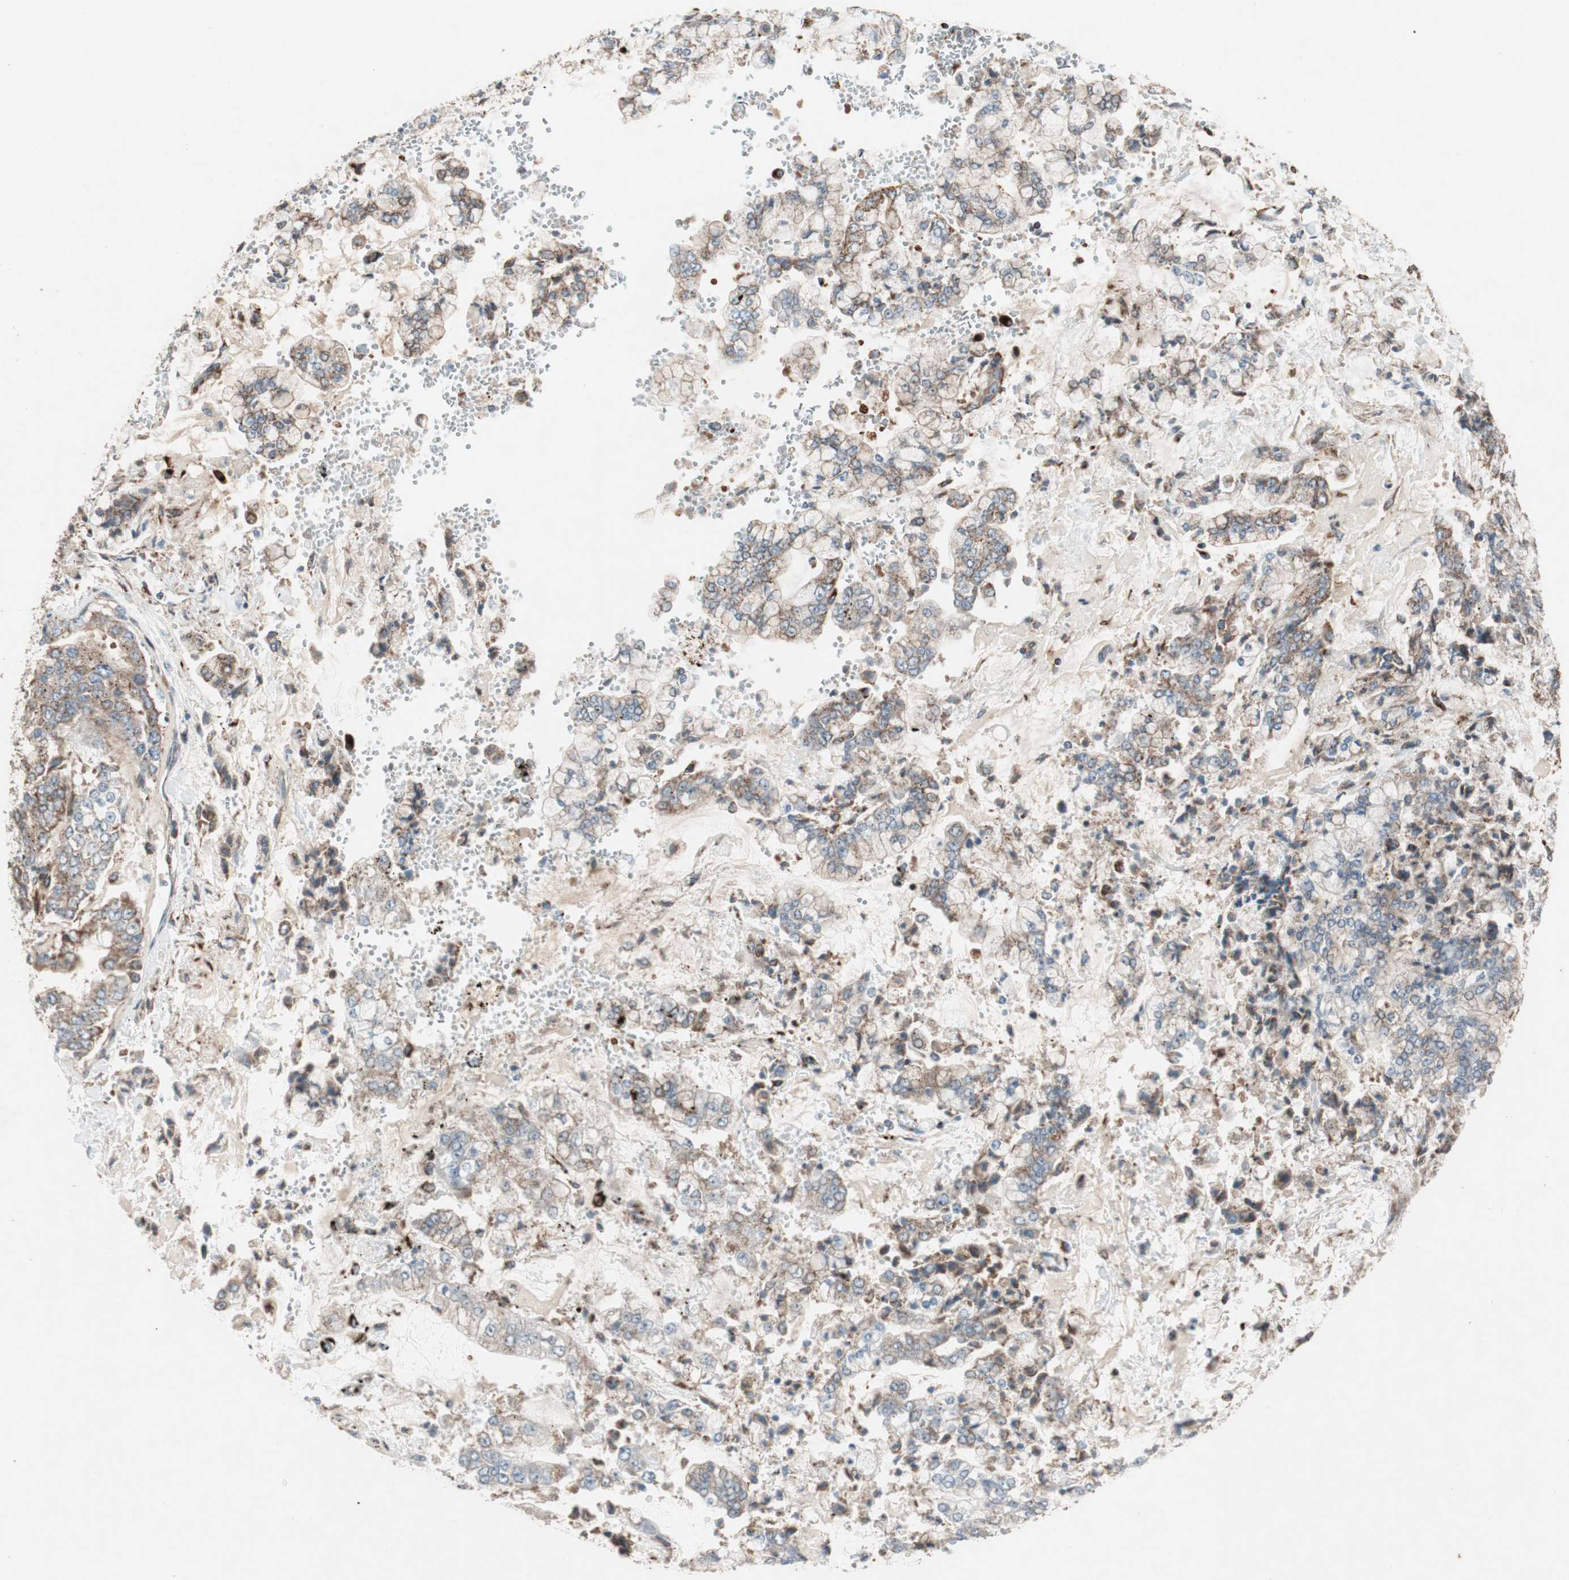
{"staining": {"intensity": "moderate", "quantity": "25%-75%", "location": "cytoplasmic/membranous"}, "tissue": "stomach cancer", "cell_type": "Tumor cells", "image_type": "cancer", "snomed": [{"axis": "morphology", "description": "Adenocarcinoma, NOS"}, {"axis": "topography", "description": "Stomach"}], "caption": "This image reveals IHC staining of stomach cancer (adenocarcinoma), with medium moderate cytoplasmic/membranous expression in about 25%-75% of tumor cells.", "gene": "NUP62", "patient": {"sex": "male", "age": 76}}